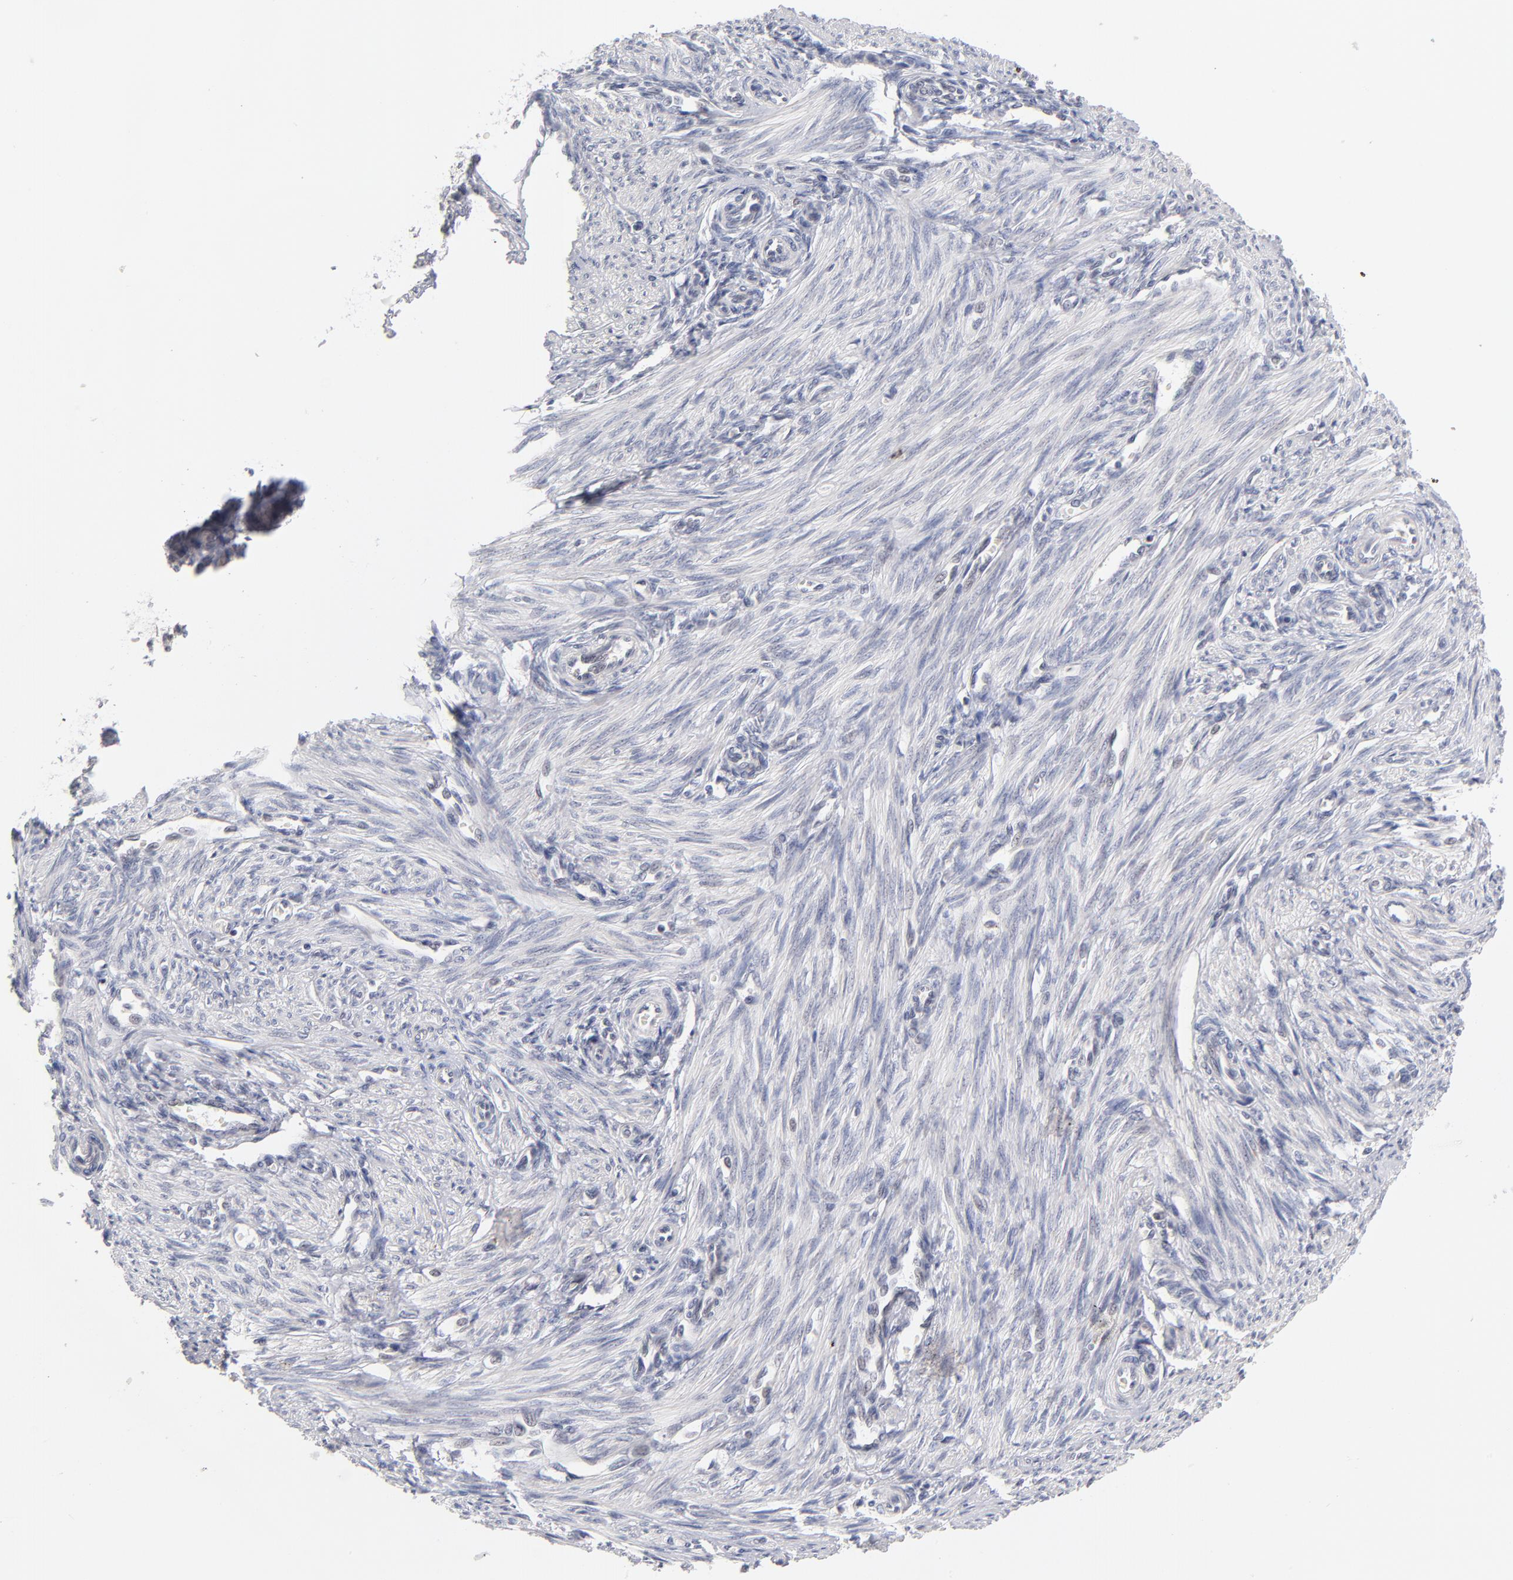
{"staining": {"intensity": "negative", "quantity": "none", "location": "none"}, "tissue": "endometrium", "cell_type": "Cells in endometrial stroma", "image_type": "normal", "snomed": [{"axis": "morphology", "description": "Normal tissue, NOS"}, {"axis": "topography", "description": "Endometrium"}], "caption": "DAB immunohistochemical staining of normal human endometrium displays no significant staining in cells in endometrial stroma. (Brightfield microscopy of DAB IHC at high magnification).", "gene": "PARP1", "patient": {"sex": "female", "age": 27}}